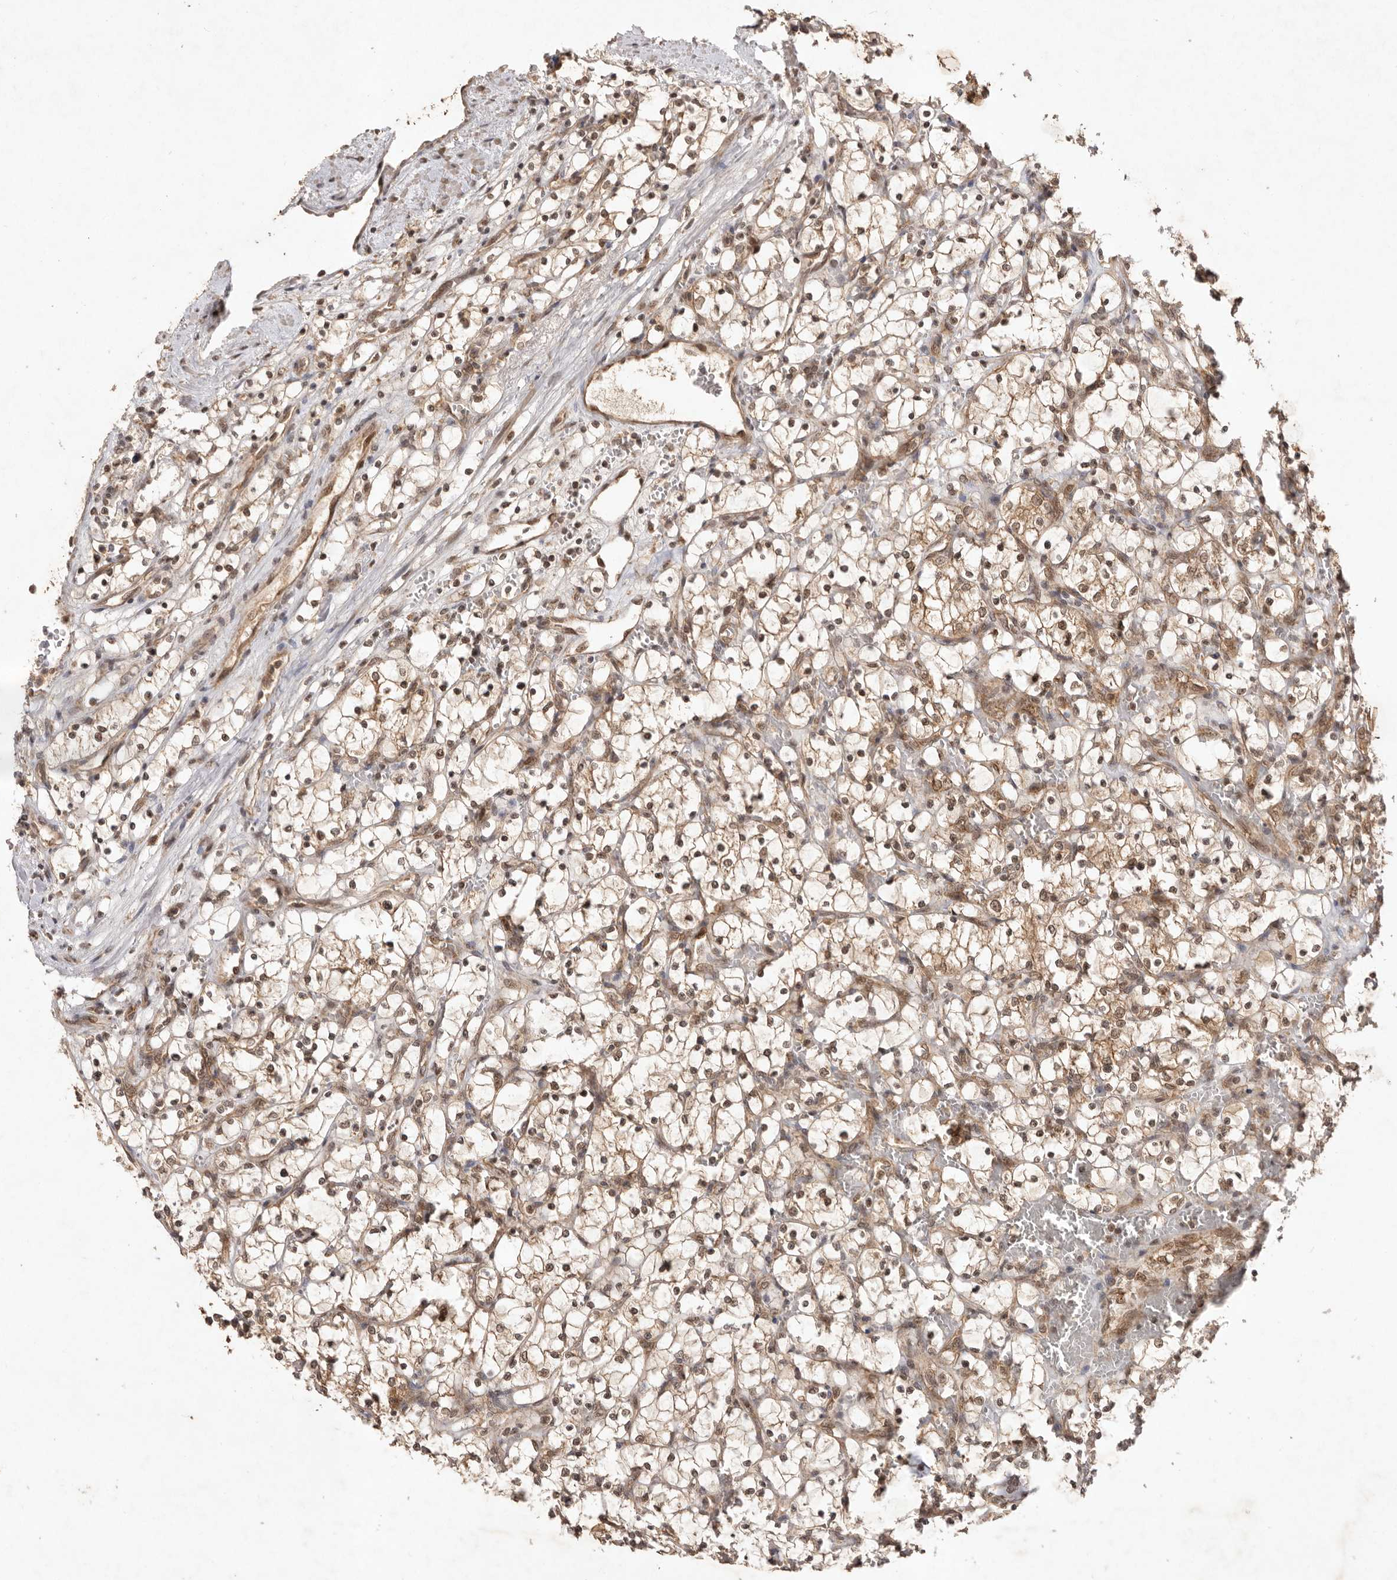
{"staining": {"intensity": "moderate", "quantity": ">75%", "location": "cytoplasmic/membranous,nuclear"}, "tissue": "renal cancer", "cell_type": "Tumor cells", "image_type": "cancer", "snomed": [{"axis": "morphology", "description": "Adenocarcinoma, NOS"}, {"axis": "topography", "description": "Kidney"}], "caption": "Tumor cells demonstrate moderate cytoplasmic/membranous and nuclear staining in approximately >75% of cells in renal cancer (adenocarcinoma).", "gene": "TARS2", "patient": {"sex": "female", "age": 69}}